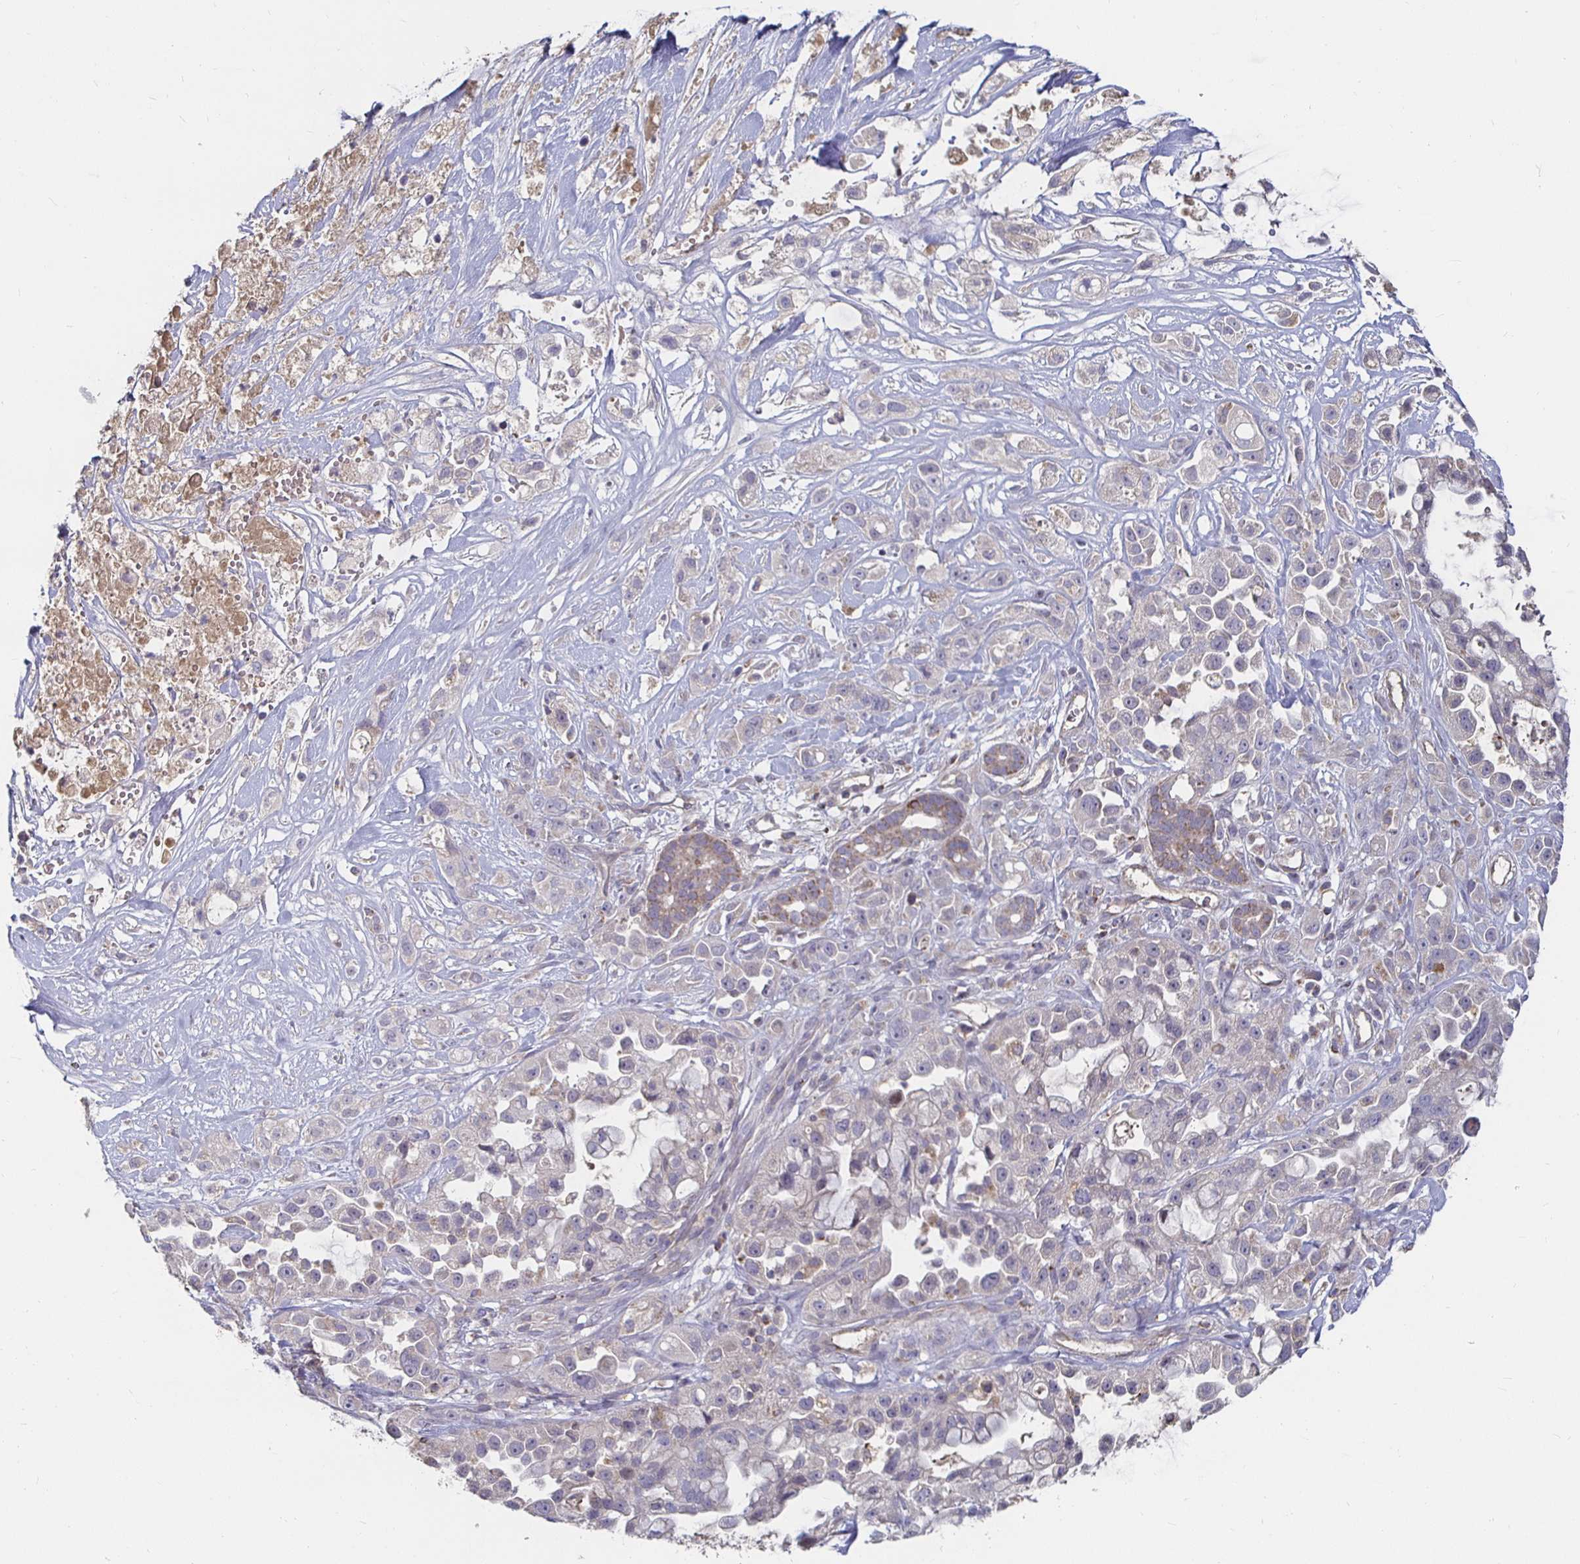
{"staining": {"intensity": "negative", "quantity": "none", "location": "none"}, "tissue": "pancreatic cancer", "cell_type": "Tumor cells", "image_type": "cancer", "snomed": [{"axis": "morphology", "description": "Adenocarcinoma, NOS"}, {"axis": "topography", "description": "Pancreas"}], "caption": "Pancreatic adenocarcinoma was stained to show a protein in brown. There is no significant staining in tumor cells.", "gene": "RNF144B", "patient": {"sex": "male", "age": 44}}